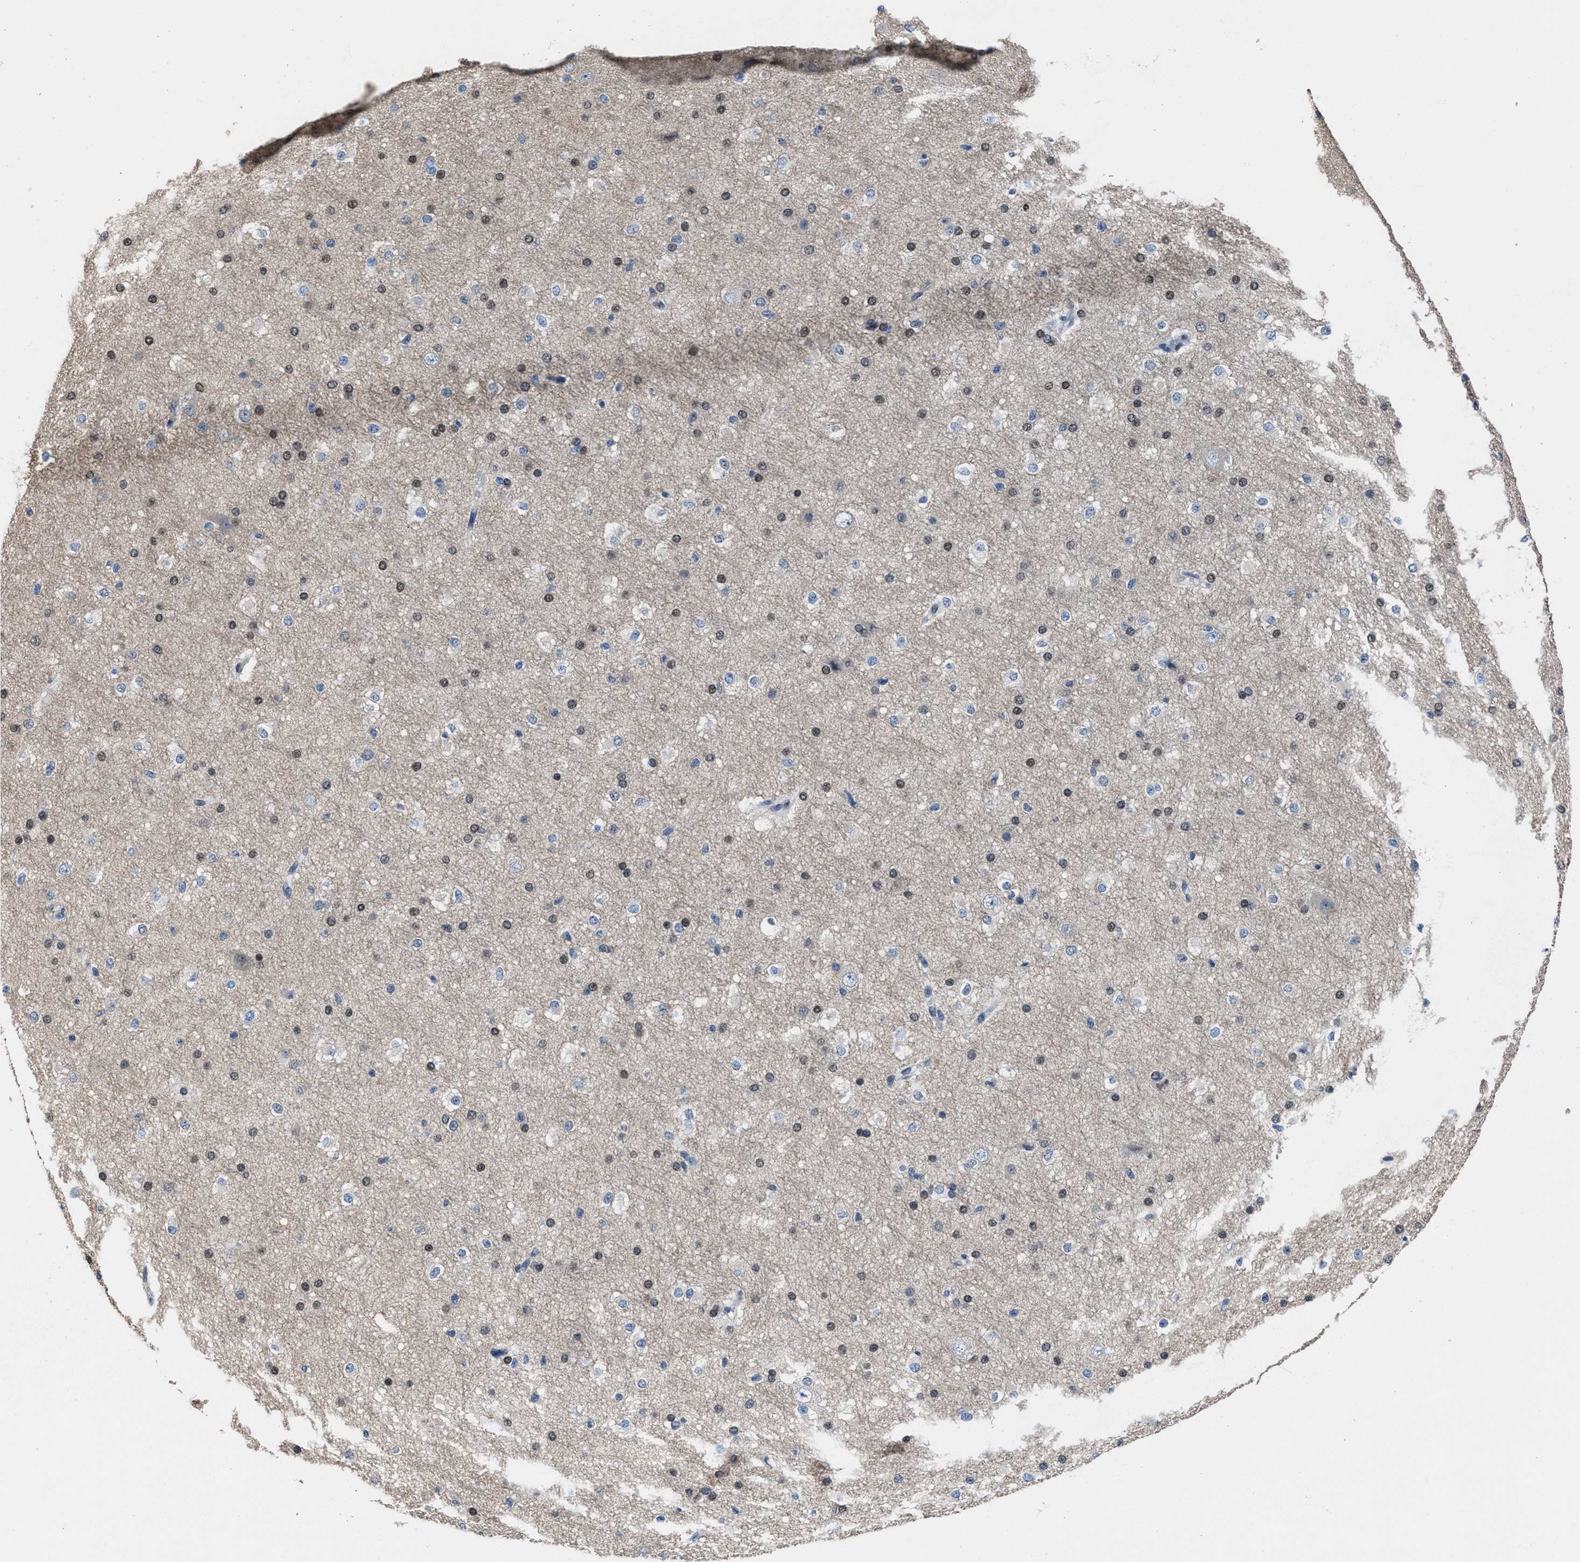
{"staining": {"intensity": "negative", "quantity": "none", "location": "none"}, "tissue": "cerebral cortex", "cell_type": "Endothelial cells", "image_type": "normal", "snomed": [{"axis": "morphology", "description": "Normal tissue, NOS"}, {"axis": "morphology", "description": "Developmental malformation"}, {"axis": "topography", "description": "Cerebral cortex"}], "caption": "A high-resolution photomicrograph shows immunohistochemistry (IHC) staining of unremarkable cerebral cortex, which displays no significant staining in endothelial cells.", "gene": "ZNF20", "patient": {"sex": "female", "age": 30}}